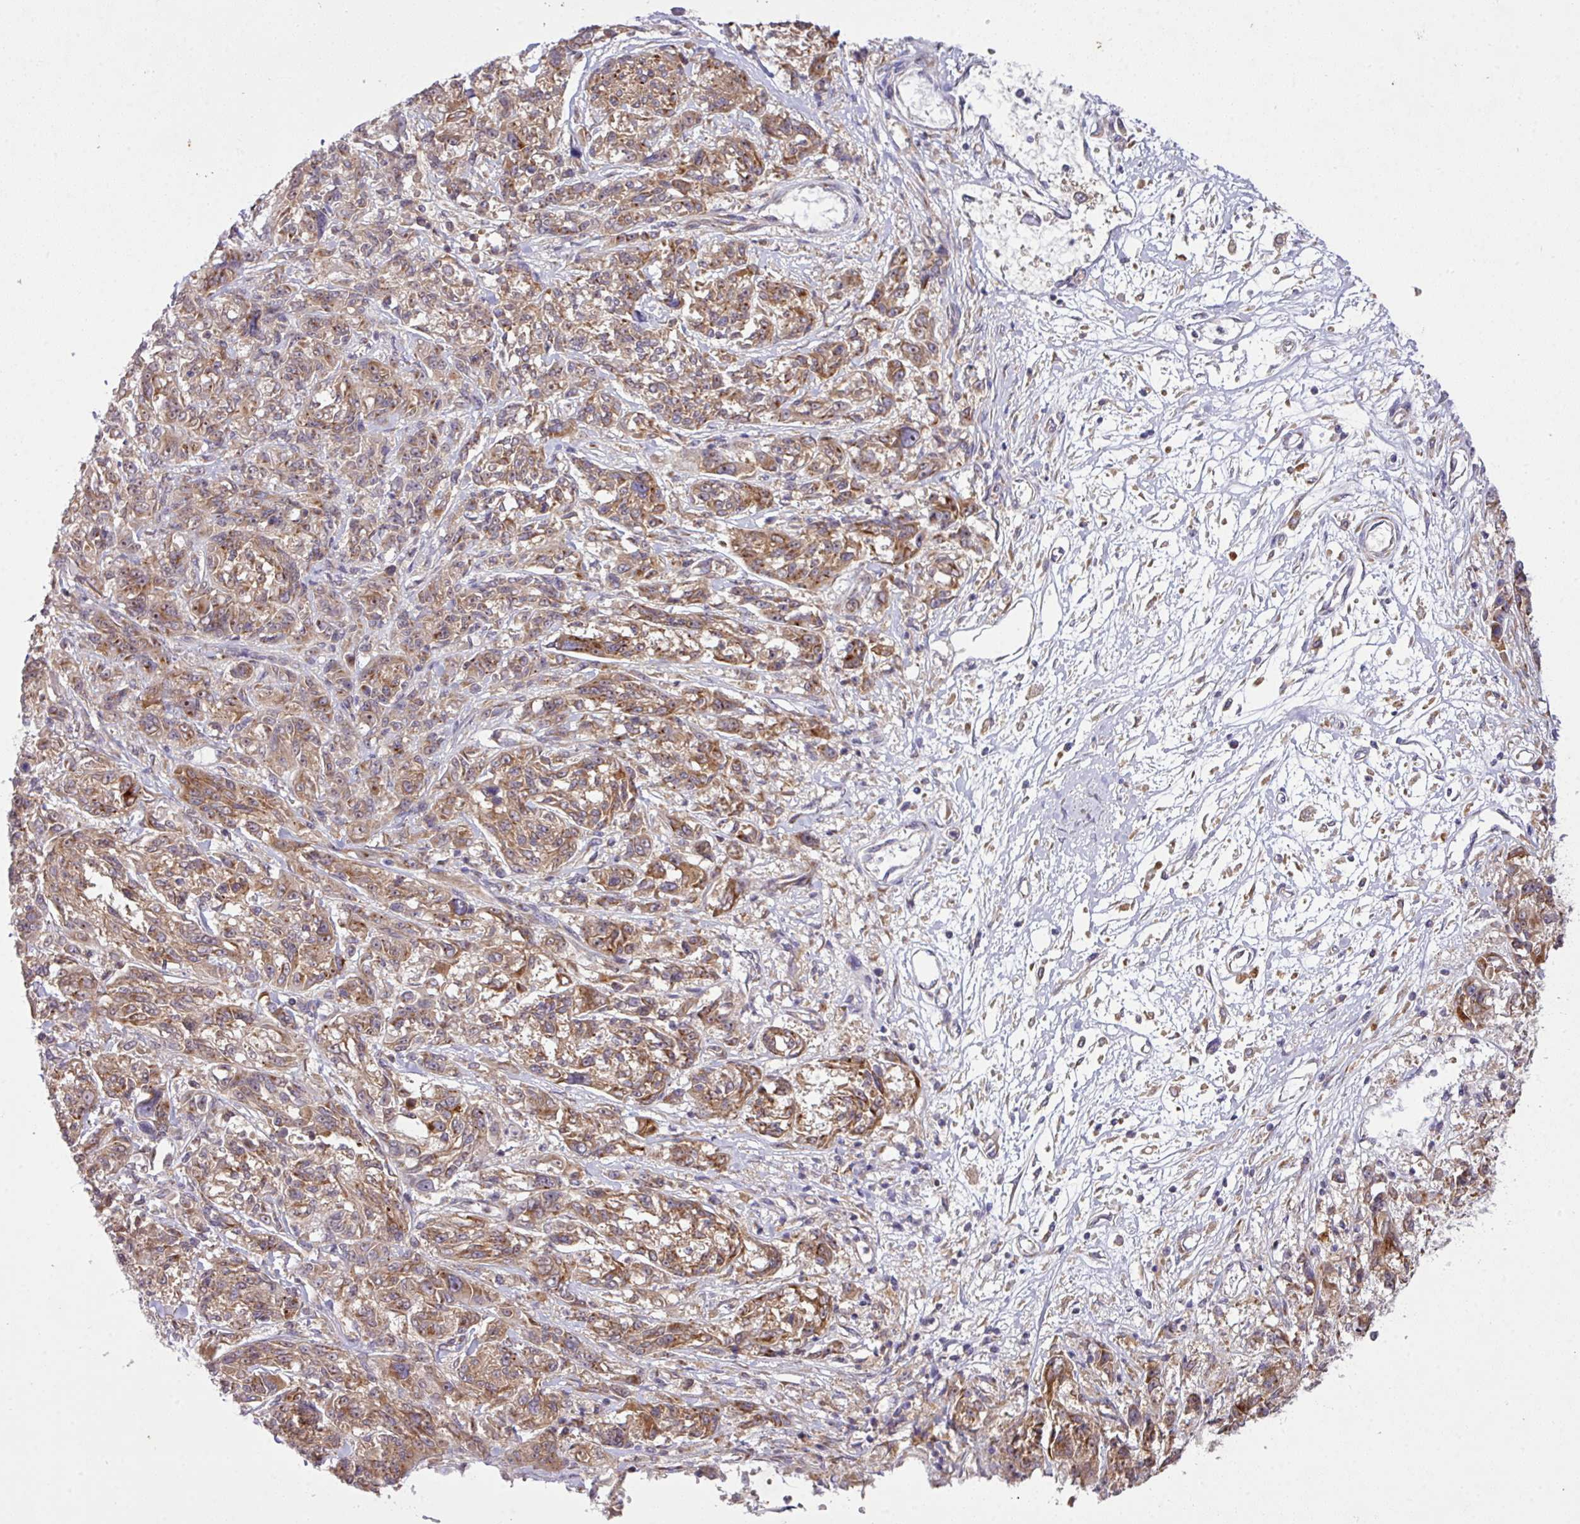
{"staining": {"intensity": "moderate", "quantity": ">75%", "location": "cytoplasmic/membranous"}, "tissue": "melanoma", "cell_type": "Tumor cells", "image_type": "cancer", "snomed": [{"axis": "morphology", "description": "Malignant melanoma, NOS"}, {"axis": "topography", "description": "Skin"}], "caption": "Tumor cells show medium levels of moderate cytoplasmic/membranous positivity in approximately >75% of cells in malignant melanoma.", "gene": "VTI1A", "patient": {"sex": "male", "age": 53}}